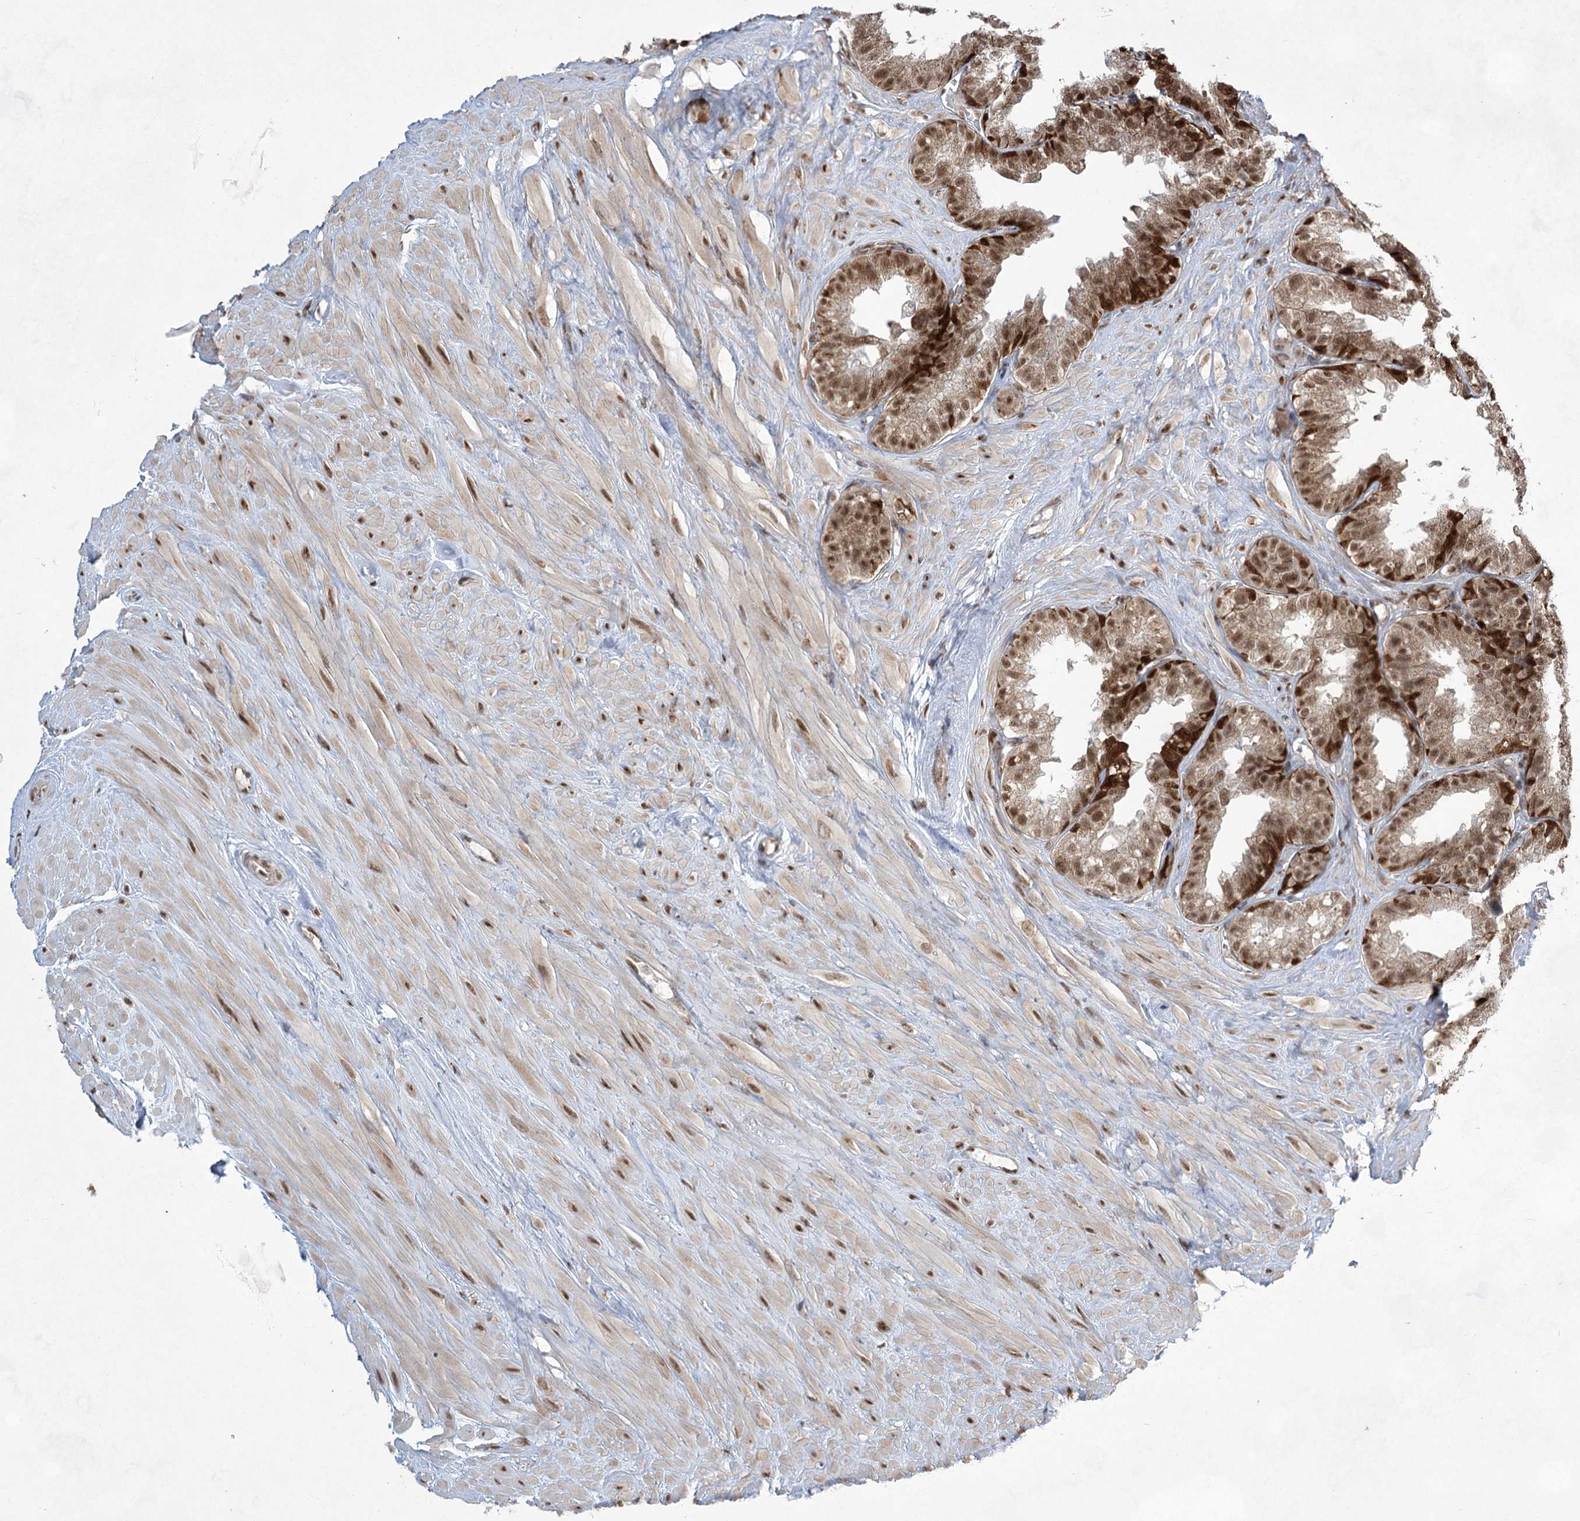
{"staining": {"intensity": "strong", "quantity": ">75%", "location": "cytoplasmic/membranous,nuclear"}, "tissue": "seminal vesicle", "cell_type": "Glandular cells", "image_type": "normal", "snomed": [{"axis": "morphology", "description": "Normal tissue, NOS"}, {"axis": "topography", "description": "Seminal veicle"}], "caption": "Immunohistochemistry histopathology image of benign seminal vesicle: seminal vesicle stained using immunohistochemistry (IHC) demonstrates high levels of strong protein expression localized specifically in the cytoplasmic/membranous,nuclear of glandular cells, appearing as a cytoplasmic/membranous,nuclear brown color.", "gene": "ZCCHC8", "patient": {"sex": "male", "age": 80}}